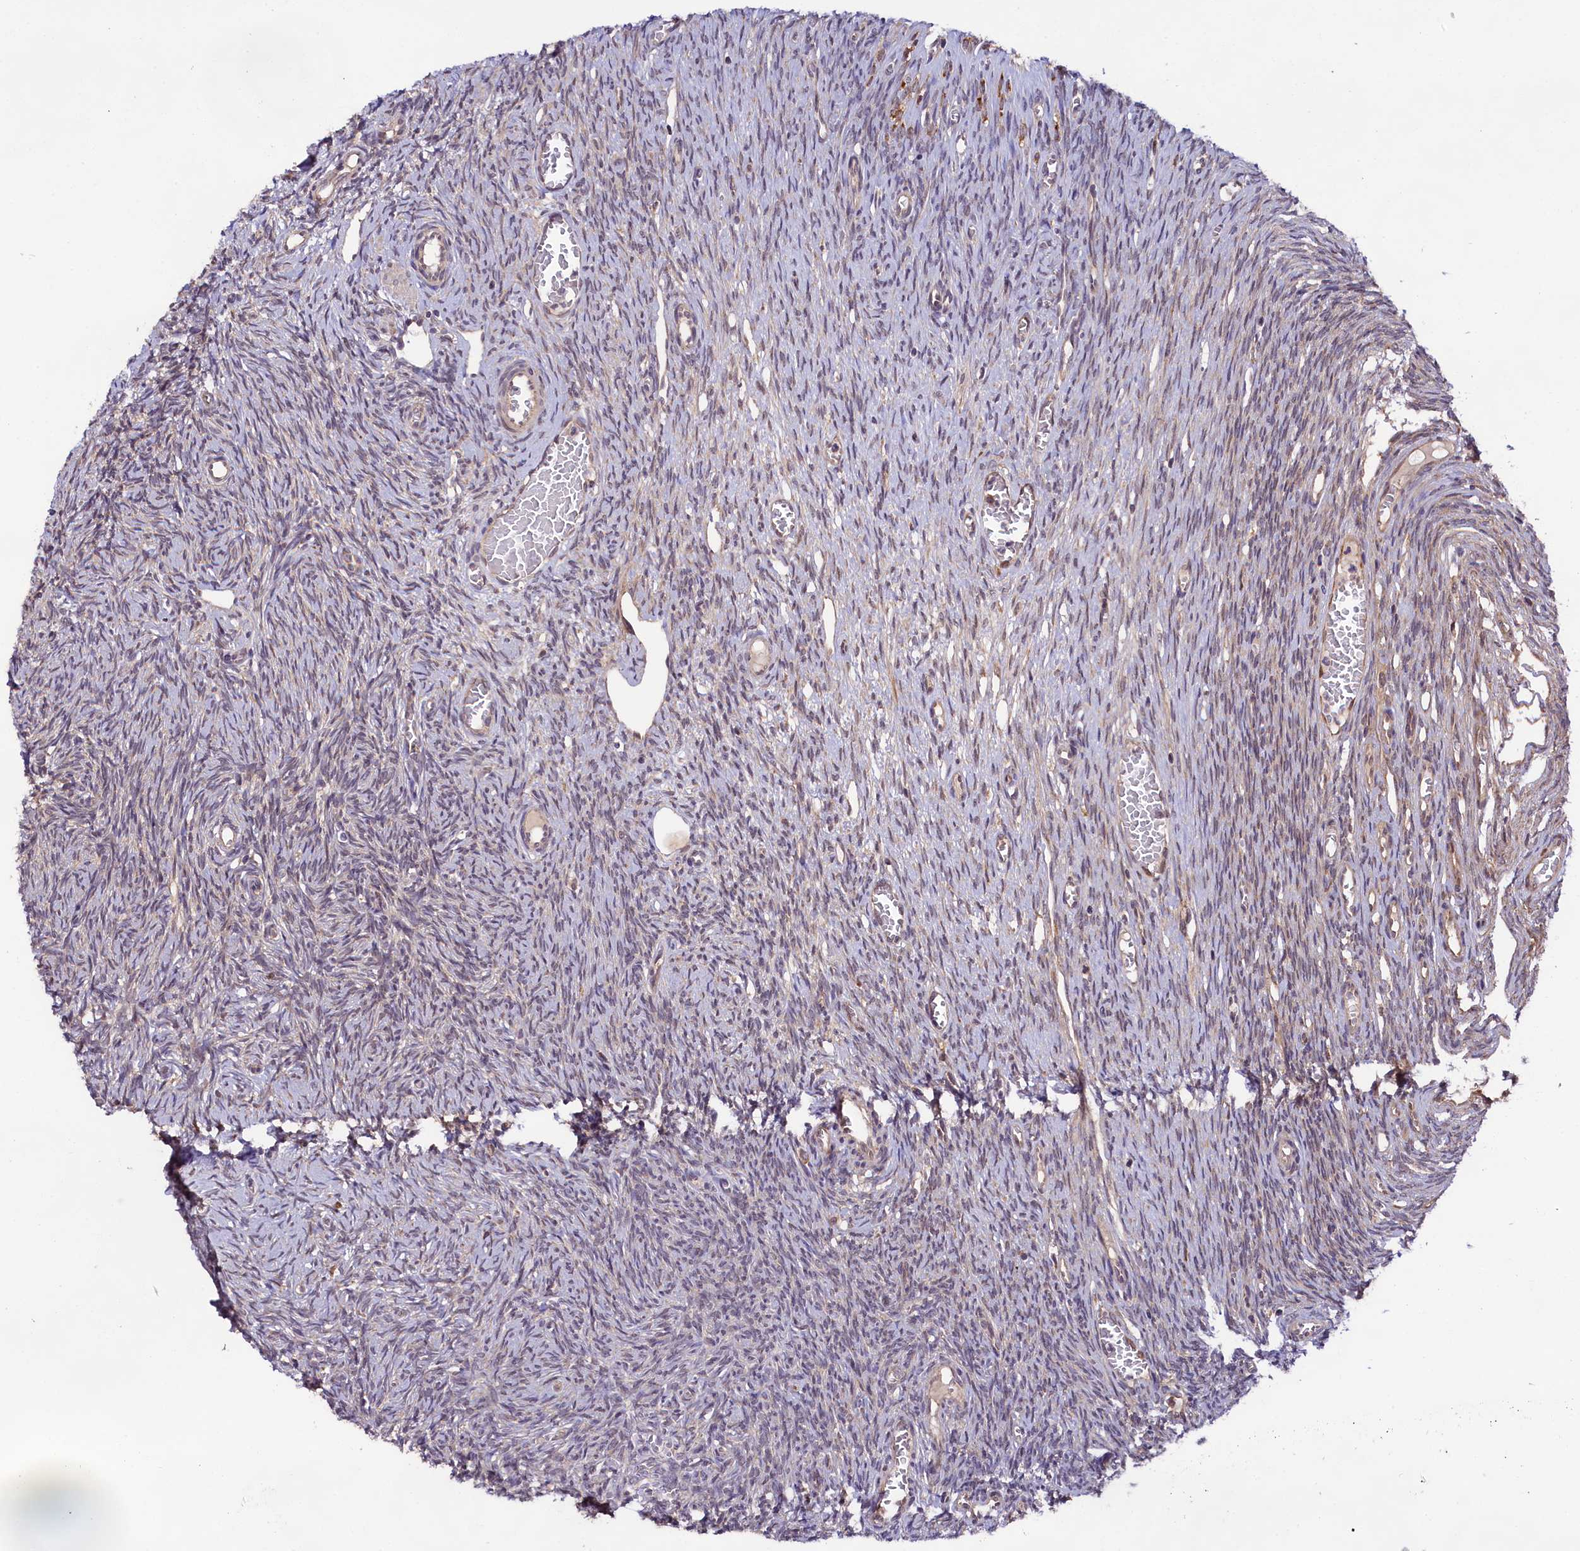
{"staining": {"intensity": "strong", "quantity": ">75%", "location": "cytoplasmic/membranous"}, "tissue": "ovary", "cell_type": "Follicle cells", "image_type": "normal", "snomed": [{"axis": "morphology", "description": "Normal tissue, NOS"}, {"axis": "topography", "description": "Ovary"}], "caption": "Ovary stained with immunohistochemistry (IHC) exhibits strong cytoplasmic/membranous expression in about >75% of follicle cells.", "gene": "DOHH", "patient": {"sex": "female", "age": 44}}